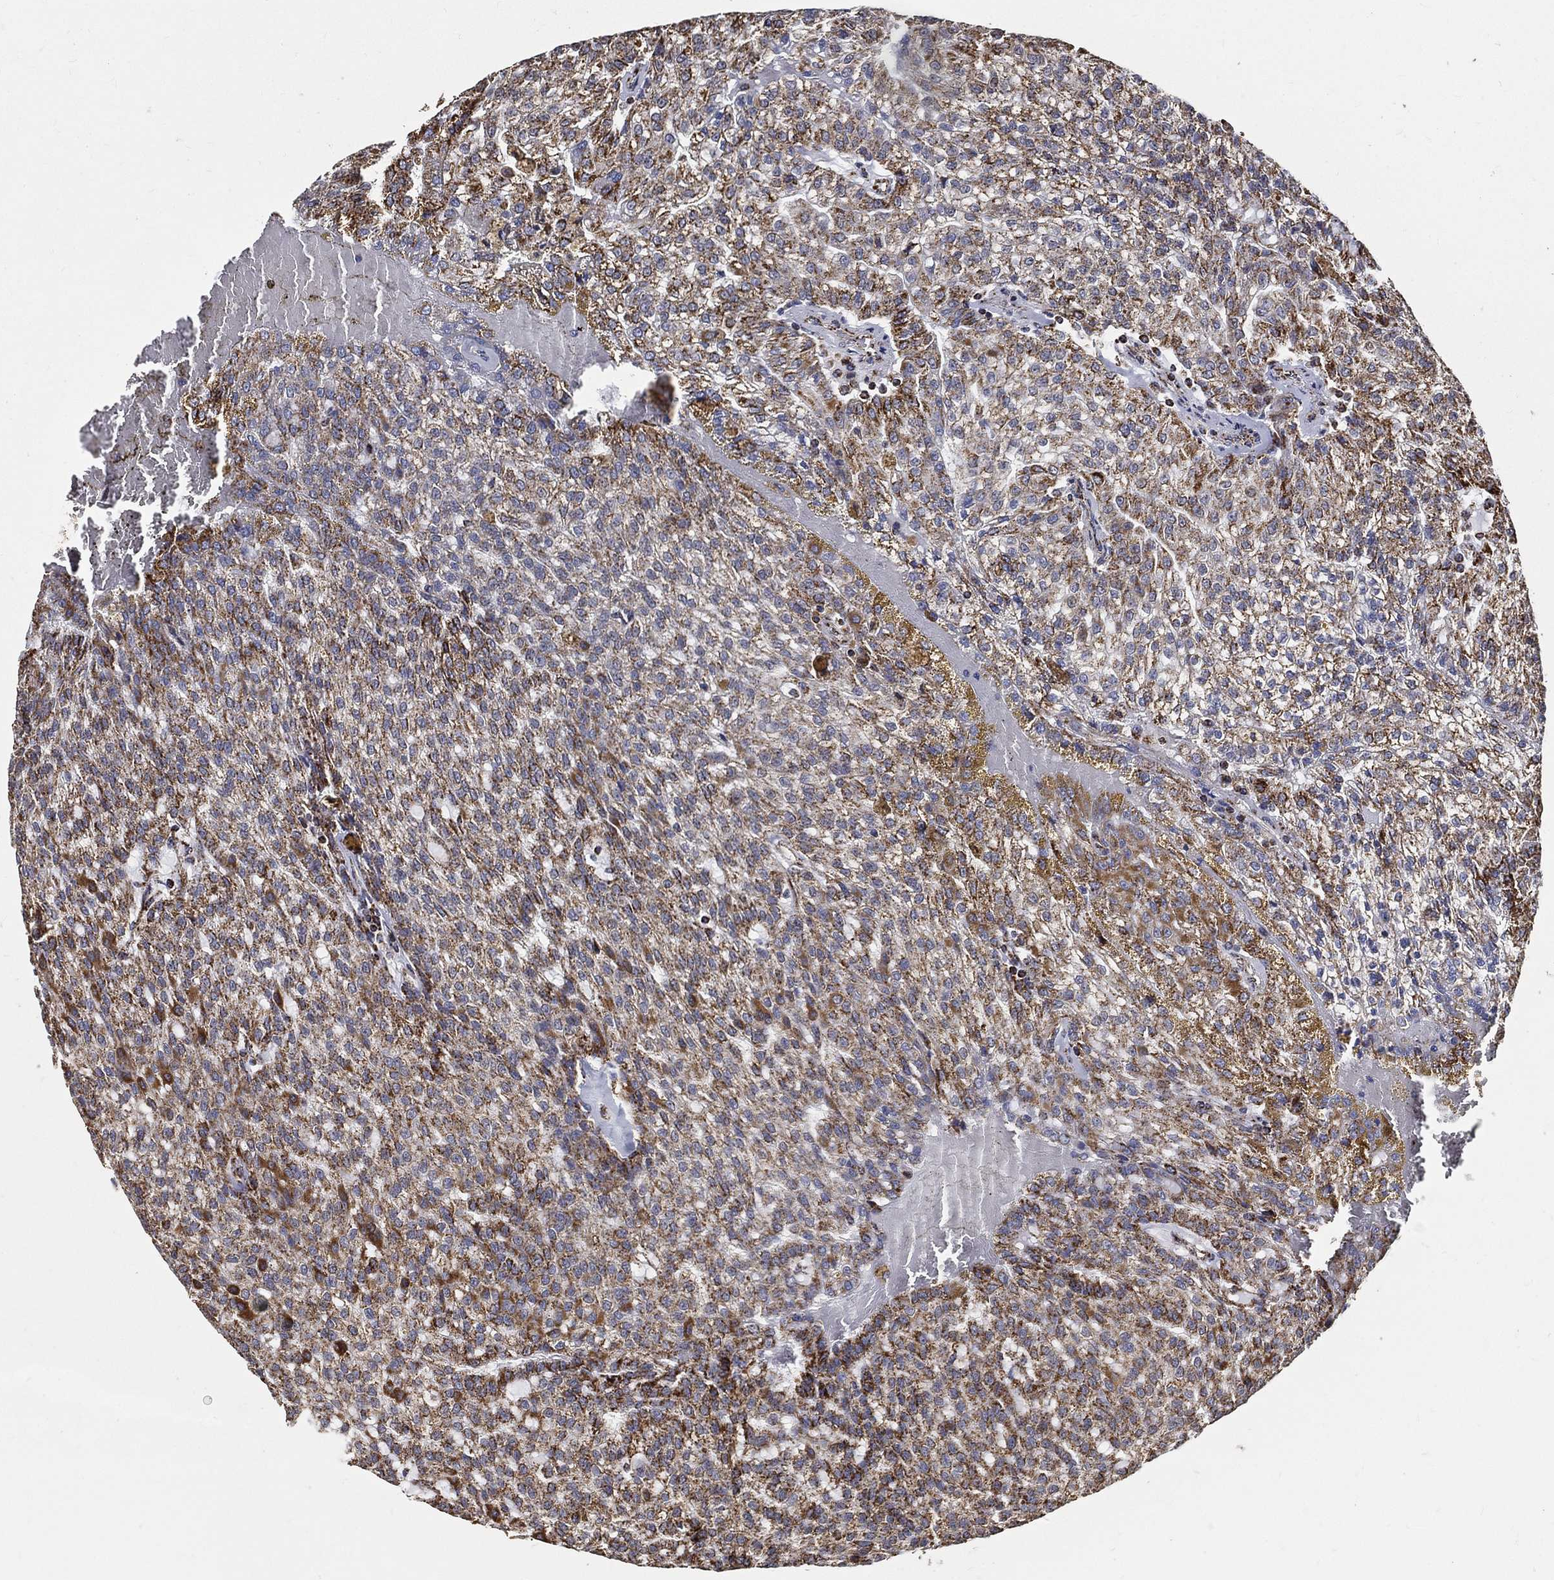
{"staining": {"intensity": "strong", "quantity": ">75%", "location": "cytoplasmic/membranous"}, "tissue": "renal cancer", "cell_type": "Tumor cells", "image_type": "cancer", "snomed": [{"axis": "morphology", "description": "Adenocarcinoma, NOS"}, {"axis": "topography", "description": "Kidney"}], "caption": "Renal adenocarcinoma stained with a protein marker reveals strong staining in tumor cells.", "gene": "NDUFAB1", "patient": {"sex": "male", "age": 63}}